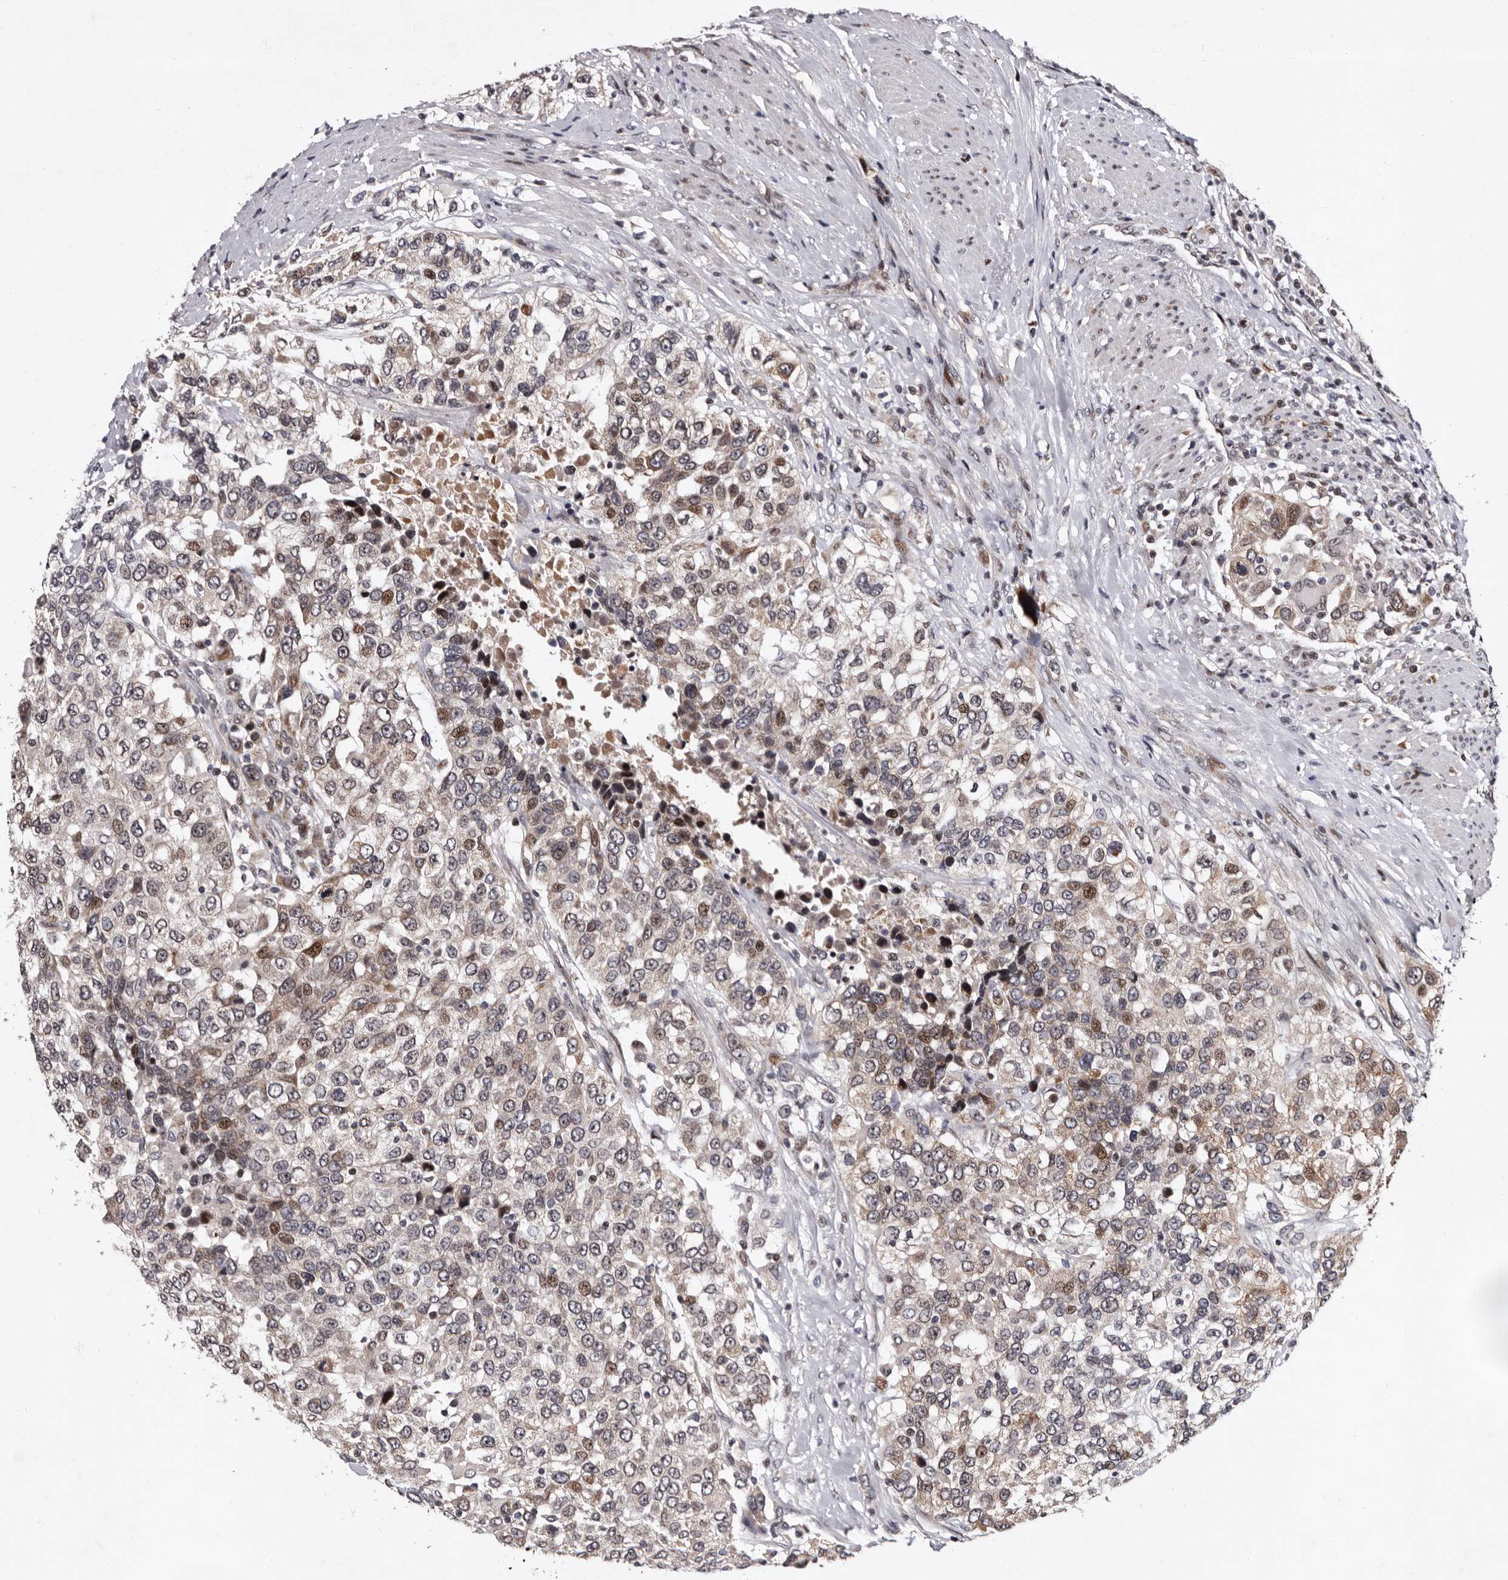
{"staining": {"intensity": "weak", "quantity": "25%-75%", "location": "cytoplasmic/membranous,nuclear"}, "tissue": "urothelial cancer", "cell_type": "Tumor cells", "image_type": "cancer", "snomed": [{"axis": "morphology", "description": "Urothelial carcinoma, High grade"}, {"axis": "topography", "description": "Urinary bladder"}], "caption": "Immunohistochemistry image of high-grade urothelial carcinoma stained for a protein (brown), which shows low levels of weak cytoplasmic/membranous and nuclear expression in approximately 25%-75% of tumor cells.", "gene": "TNKS", "patient": {"sex": "female", "age": 80}}